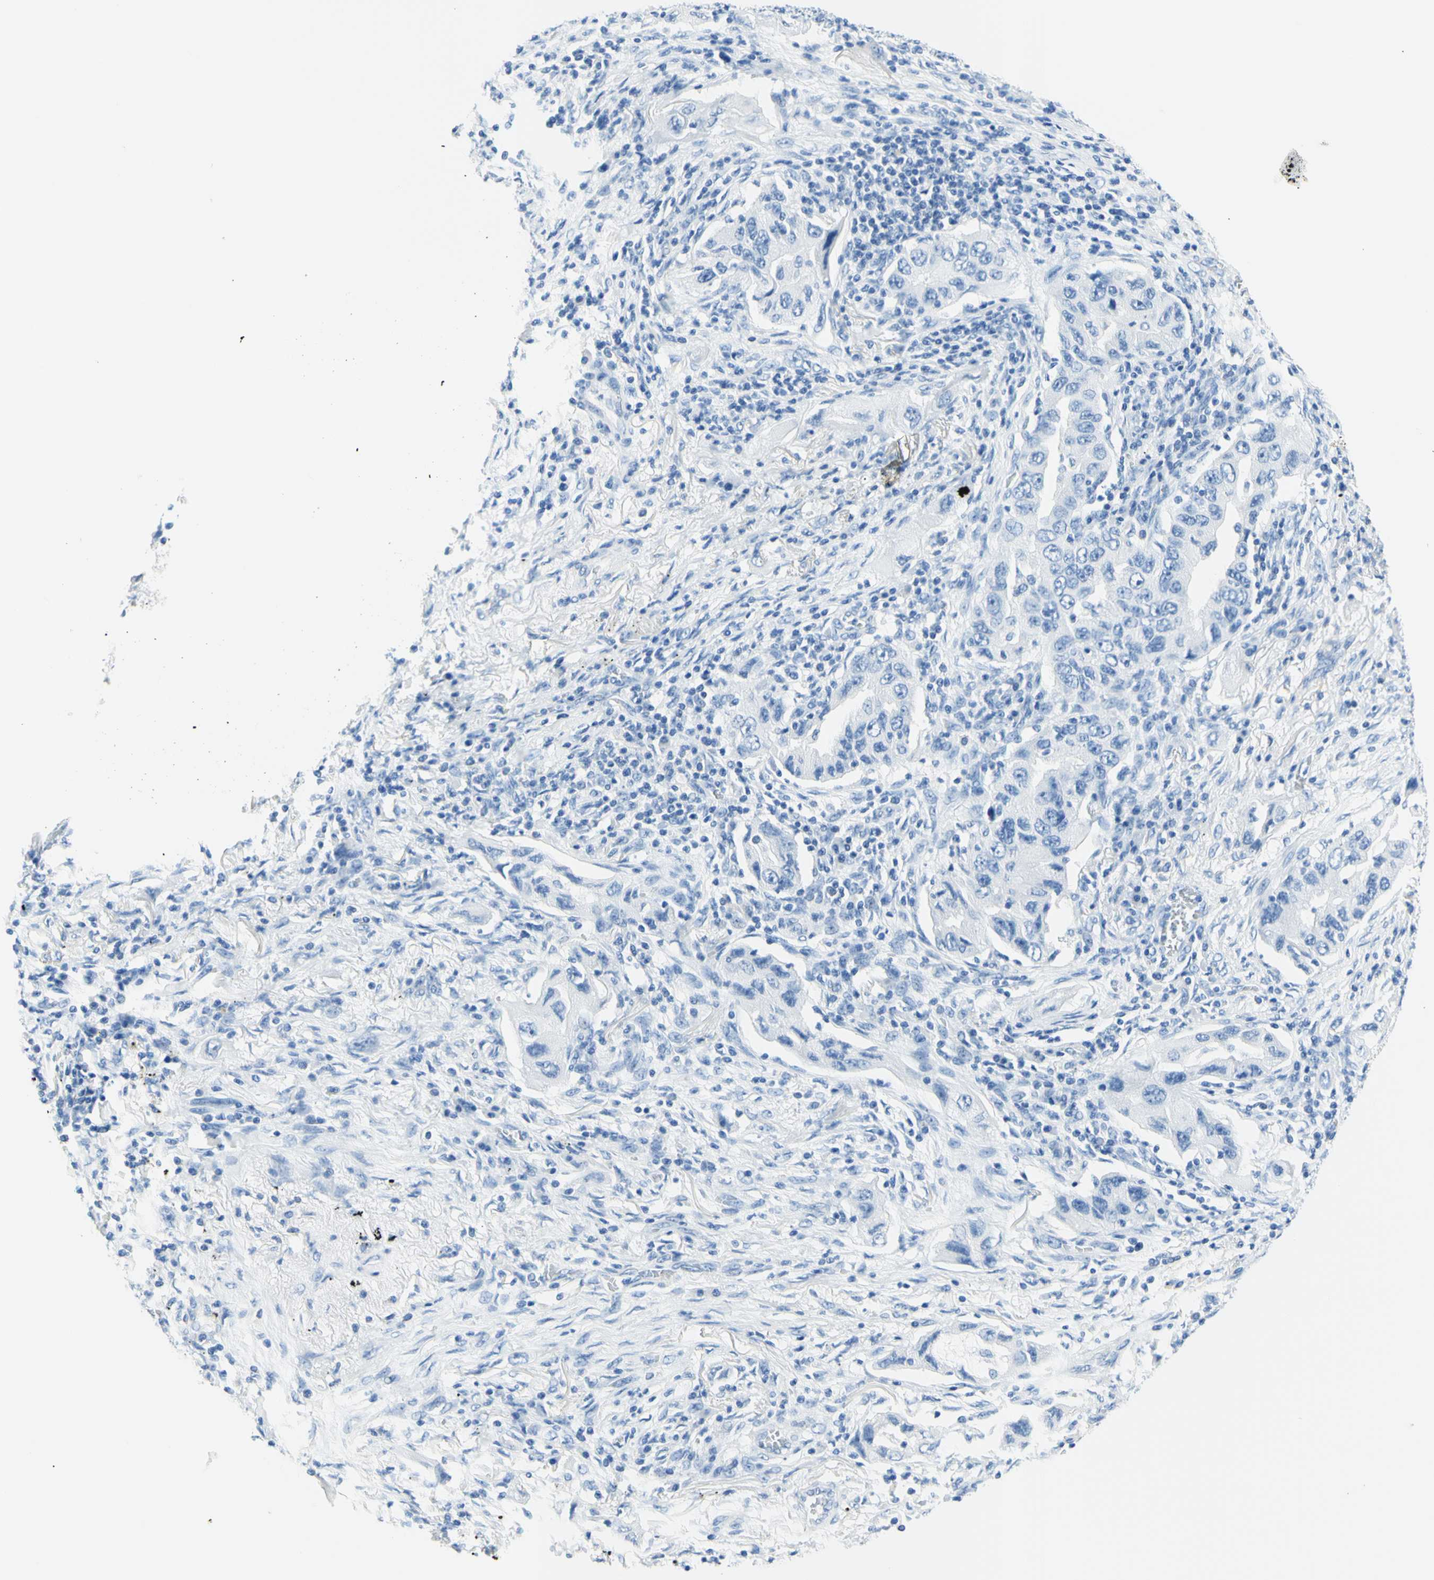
{"staining": {"intensity": "negative", "quantity": "none", "location": "none"}, "tissue": "lung cancer", "cell_type": "Tumor cells", "image_type": "cancer", "snomed": [{"axis": "morphology", "description": "Adenocarcinoma, NOS"}, {"axis": "topography", "description": "Lung"}], "caption": "Tumor cells are negative for brown protein staining in lung cancer (adenocarcinoma).", "gene": "HPCA", "patient": {"sex": "female", "age": 65}}